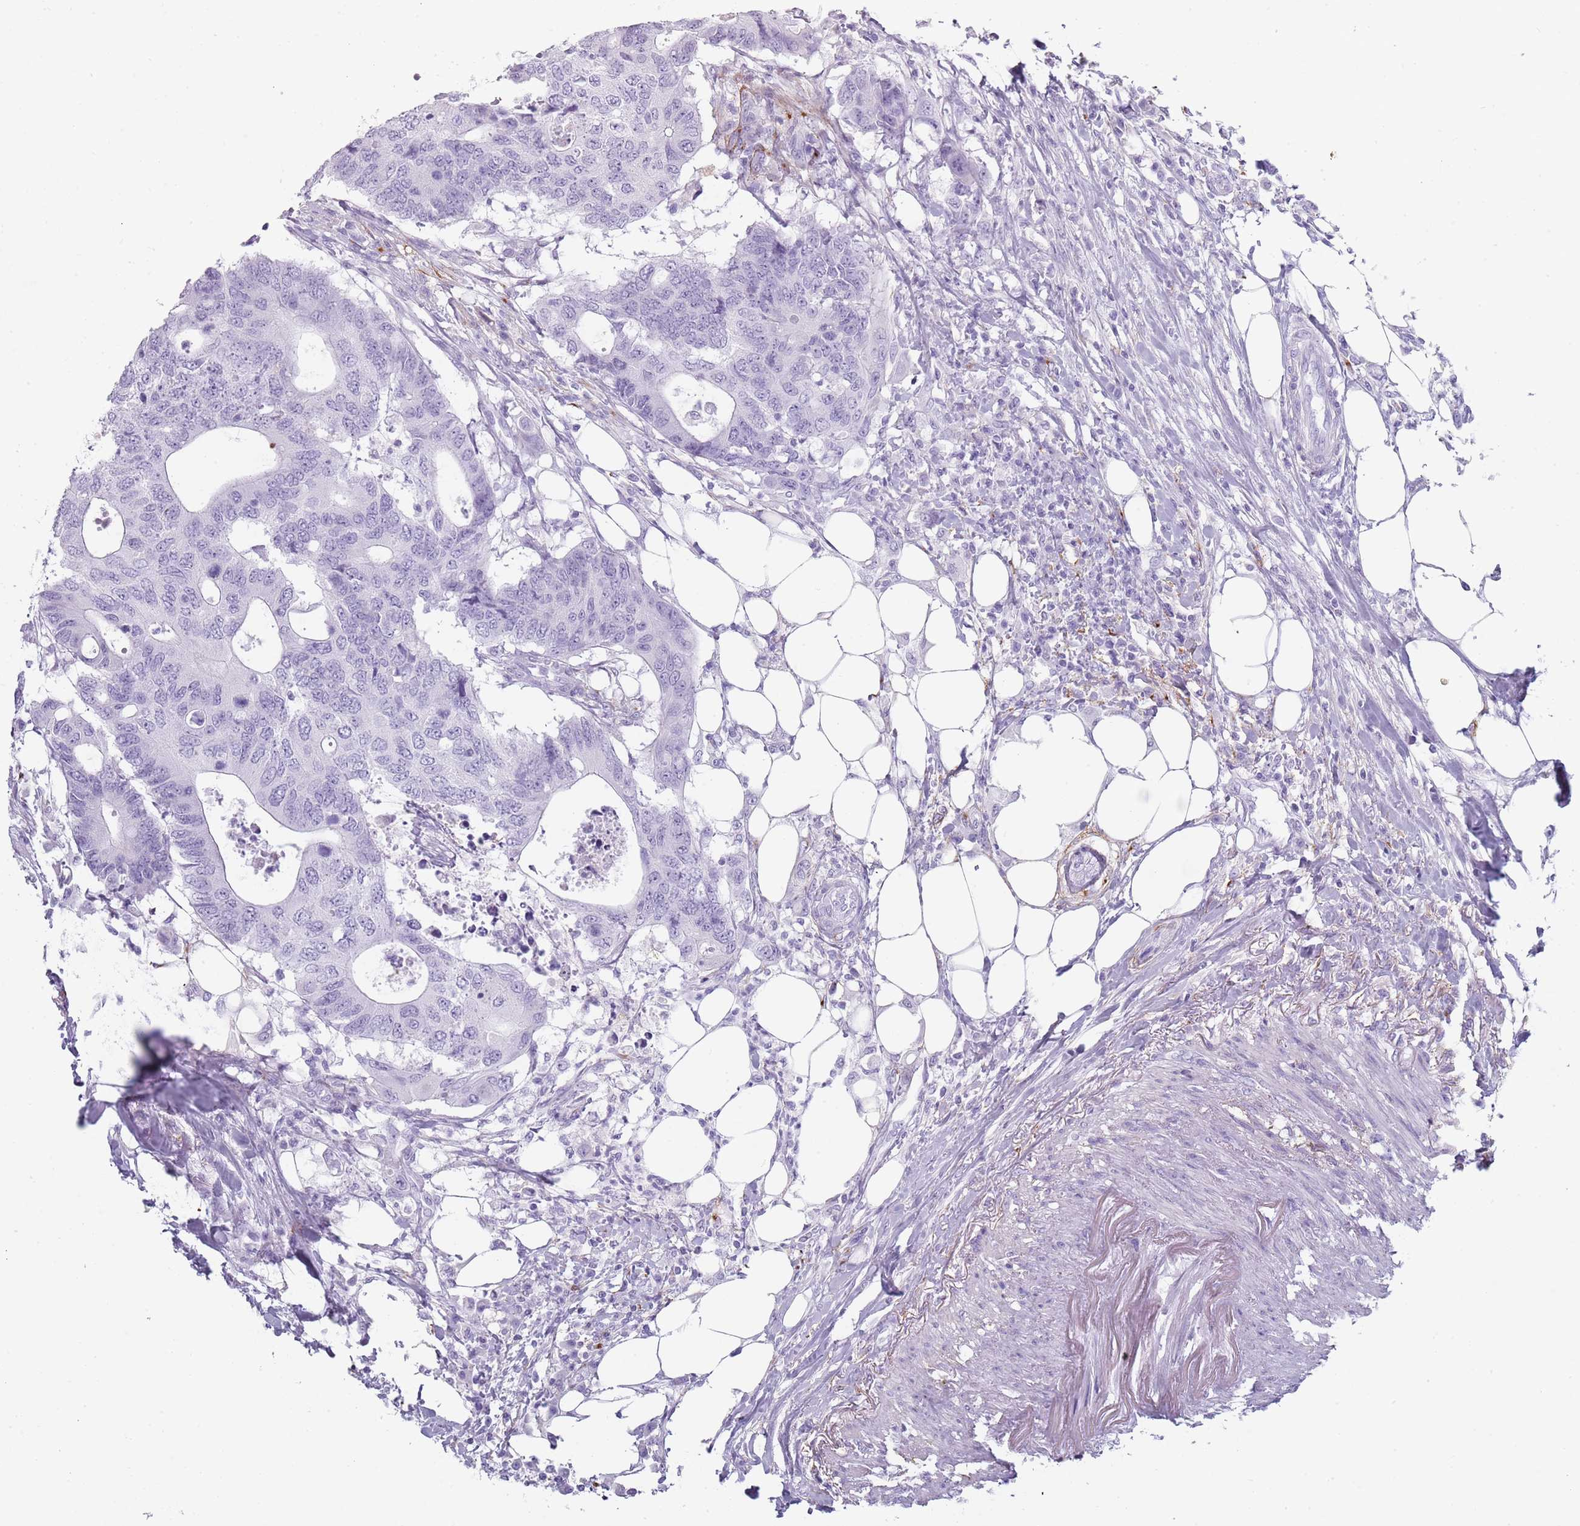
{"staining": {"intensity": "negative", "quantity": "none", "location": "none"}, "tissue": "colorectal cancer", "cell_type": "Tumor cells", "image_type": "cancer", "snomed": [{"axis": "morphology", "description": "Adenocarcinoma, NOS"}, {"axis": "topography", "description": "Colon"}], "caption": "Immunohistochemical staining of human adenocarcinoma (colorectal) exhibits no significant staining in tumor cells.", "gene": "COLEC12", "patient": {"sex": "male", "age": 71}}